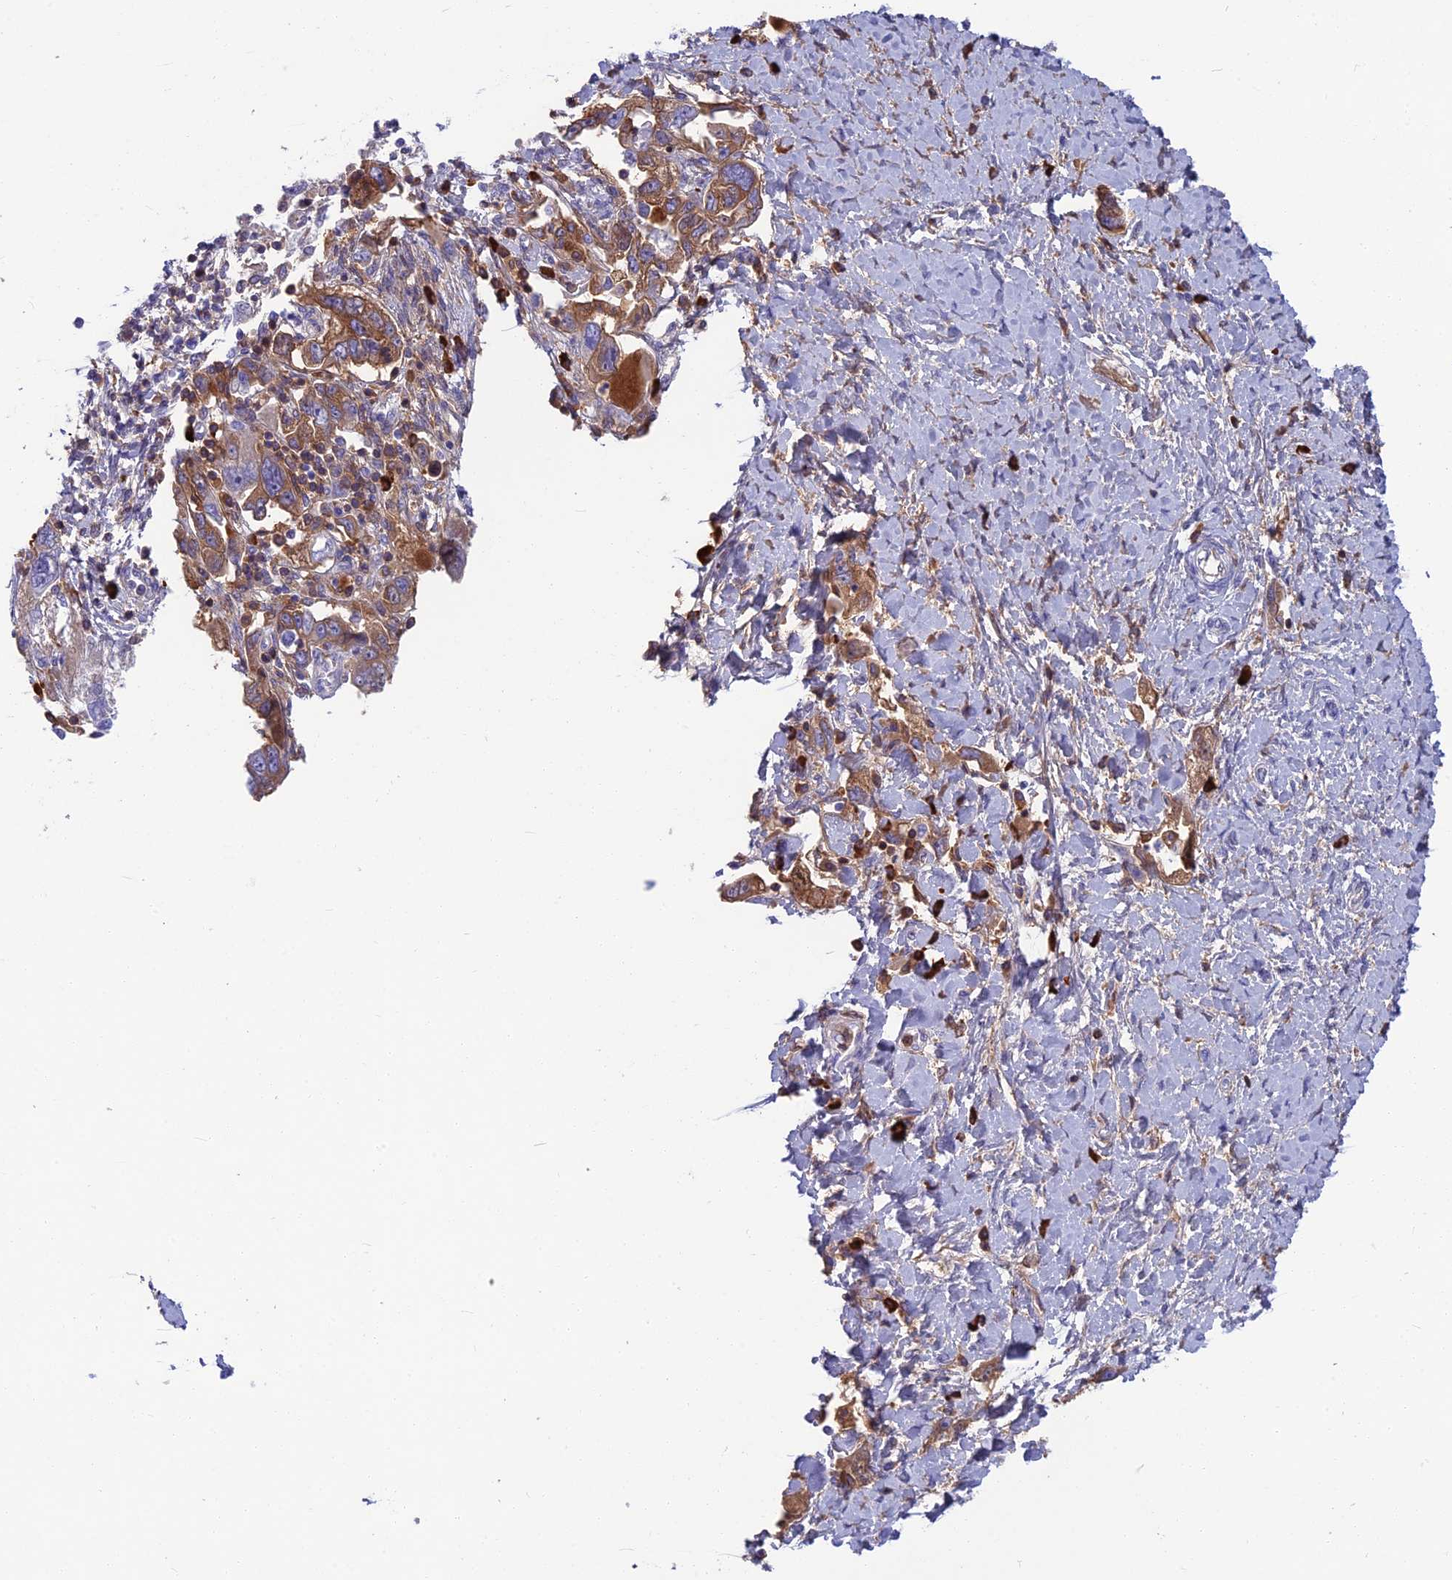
{"staining": {"intensity": "moderate", "quantity": "25%-75%", "location": "cytoplasmic/membranous"}, "tissue": "ovarian cancer", "cell_type": "Tumor cells", "image_type": "cancer", "snomed": [{"axis": "morphology", "description": "Carcinoma, NOS"}, {"axis": "morphology", "description": "Cystadenocarcinoma, serous, NOS"}, {"axis": "topography", "description": "Ovary"}], "caption": "This histopathology image reveals immunohistochemistry staining of human ovarian serous cystadenocarcinoma, with medium moderate cytoplasmic/membranous staining in about 25%-75% of tumor cells.", "gene": "SNAP91", "patient": {"sex": "female", "age": 69}}